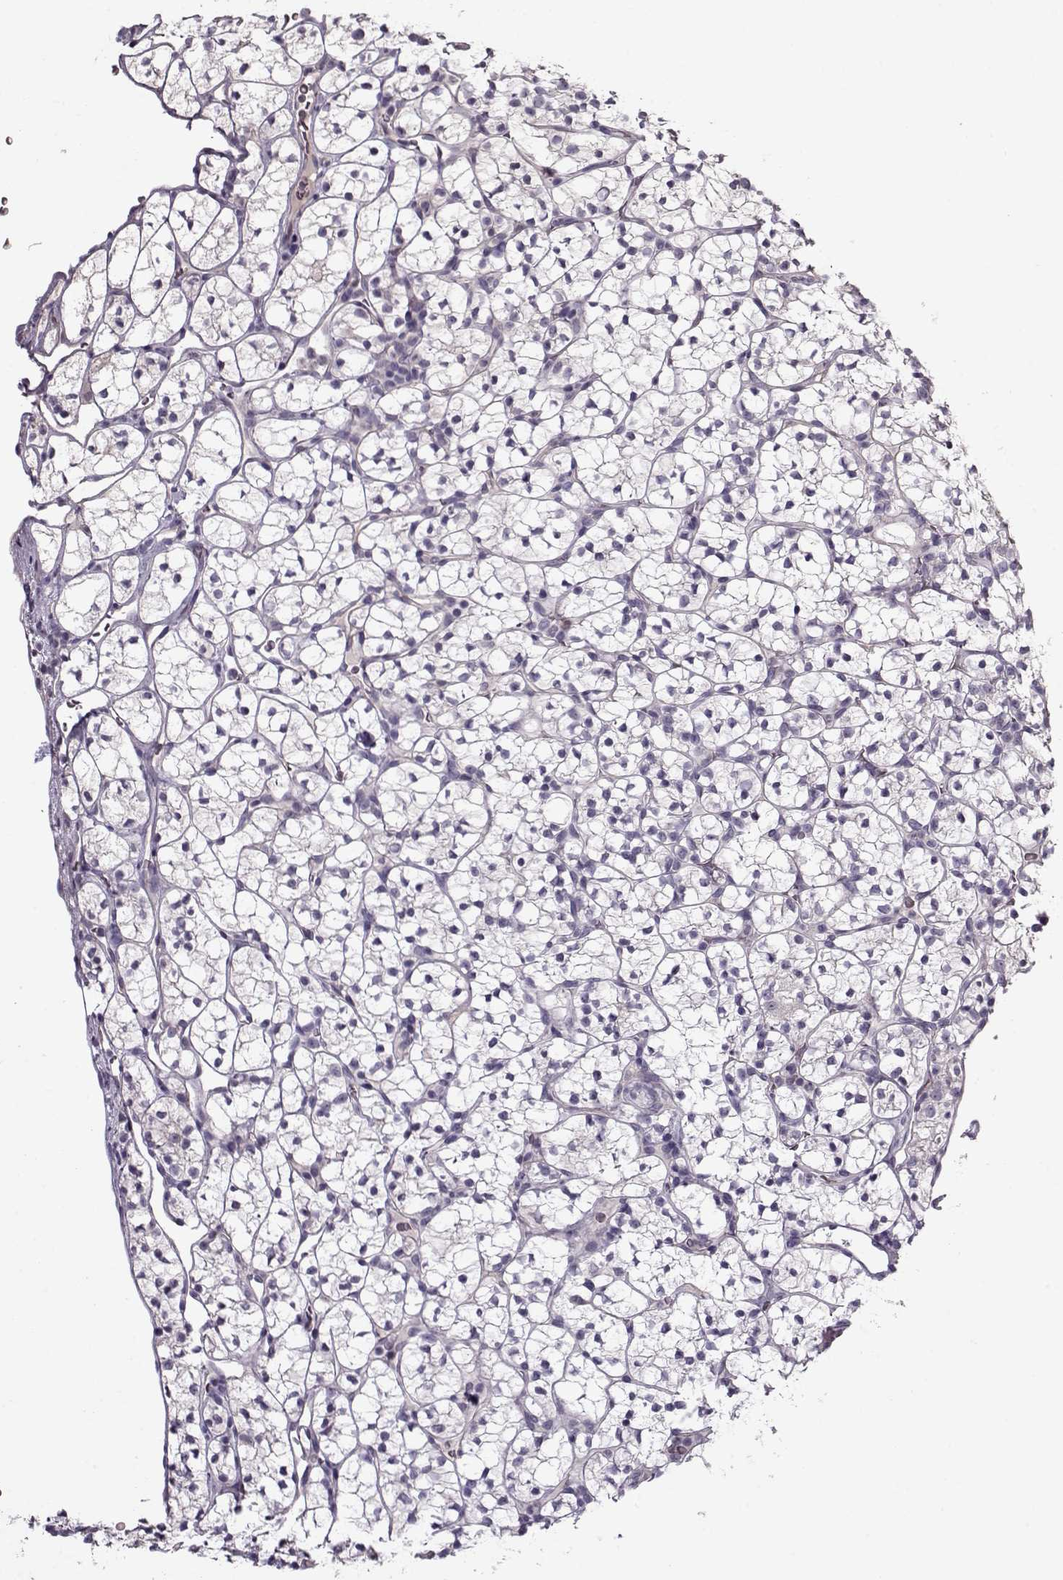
{"staining": {"intensity": "negative", "quantity": "none", "location": "none"}, "tissue": "renal cancer", "cell_type": "Tumor cells", "image_type": "cancer", "snomed": [{"axis": "morphology", "description": "Adenocarcinoma, NOS"}, {"axis": "topography", "description": "Kidney"}], "caption": "Immunohistochemical staining of renal adenocarcinoma displays no significant expression in tumor cells. (DAB (3,3'-diaminobenzidine) immunohistochemistry with hematoxylin counter stain).", "gene": "ACOT11", "patient": {"sex": "female", "age": 89}}